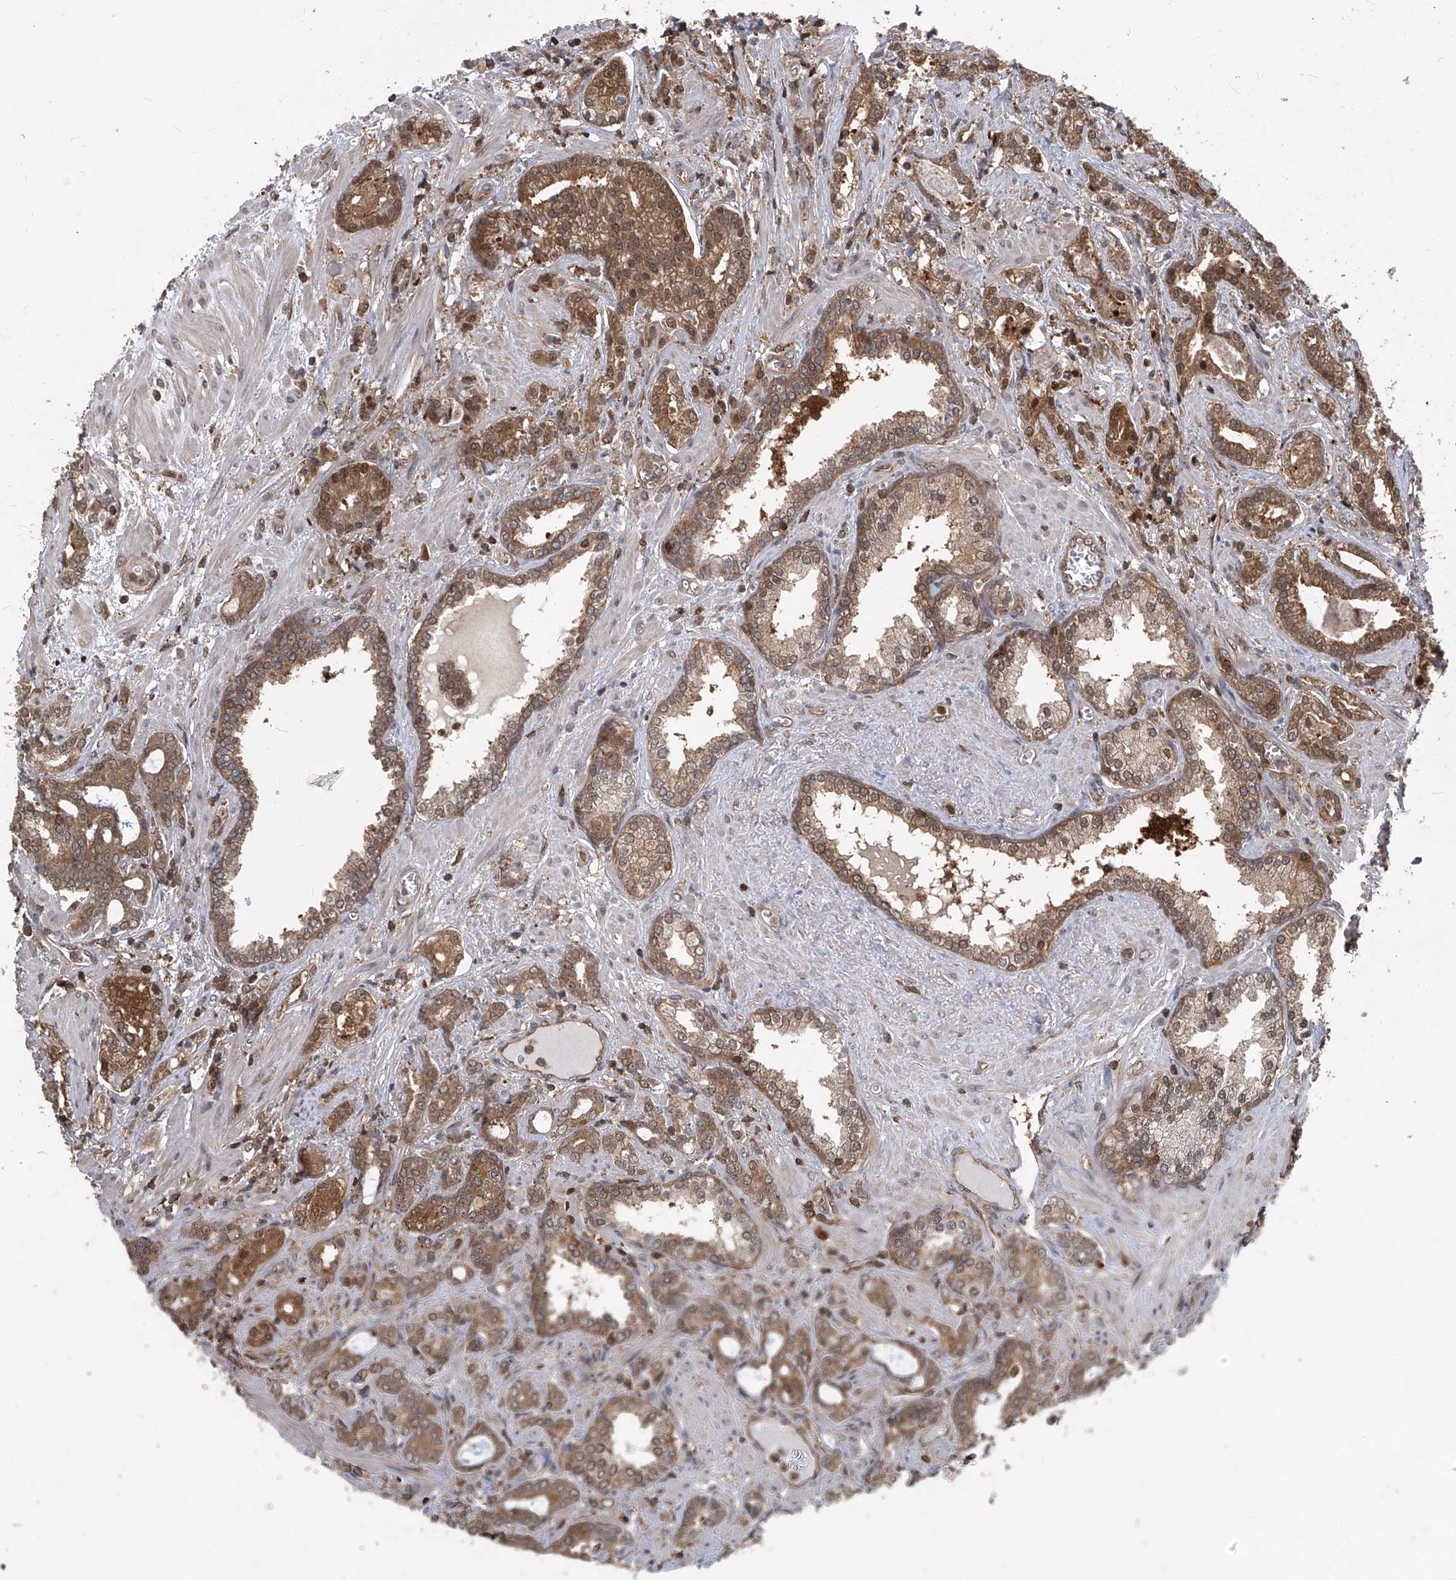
{"staining": {"intensity": "moderate", "quantity": ">75%", "location": "cytoplasmic/membranous"}, "tissue": "prostate cancer", "cell_type": "Tumor cells", "image_type": "cancer", "snomed": [{"axis": "morphology", "description": "Adenocarcinoma, High grade"}, {"axis": "topography", "description": "Prostate and seminal vesicle, NOS"}], "caption": "Protein analysis of high-grade adenocarcinoma (prostate) tissue reveals moderate cytoplasmic/membranous expression in about >75% of tumor cells. The protein is shown in brown color, while the nuclei are stained blue.", "gene": "PSMB1", "patient": {"sex": "male", "age": 67}}